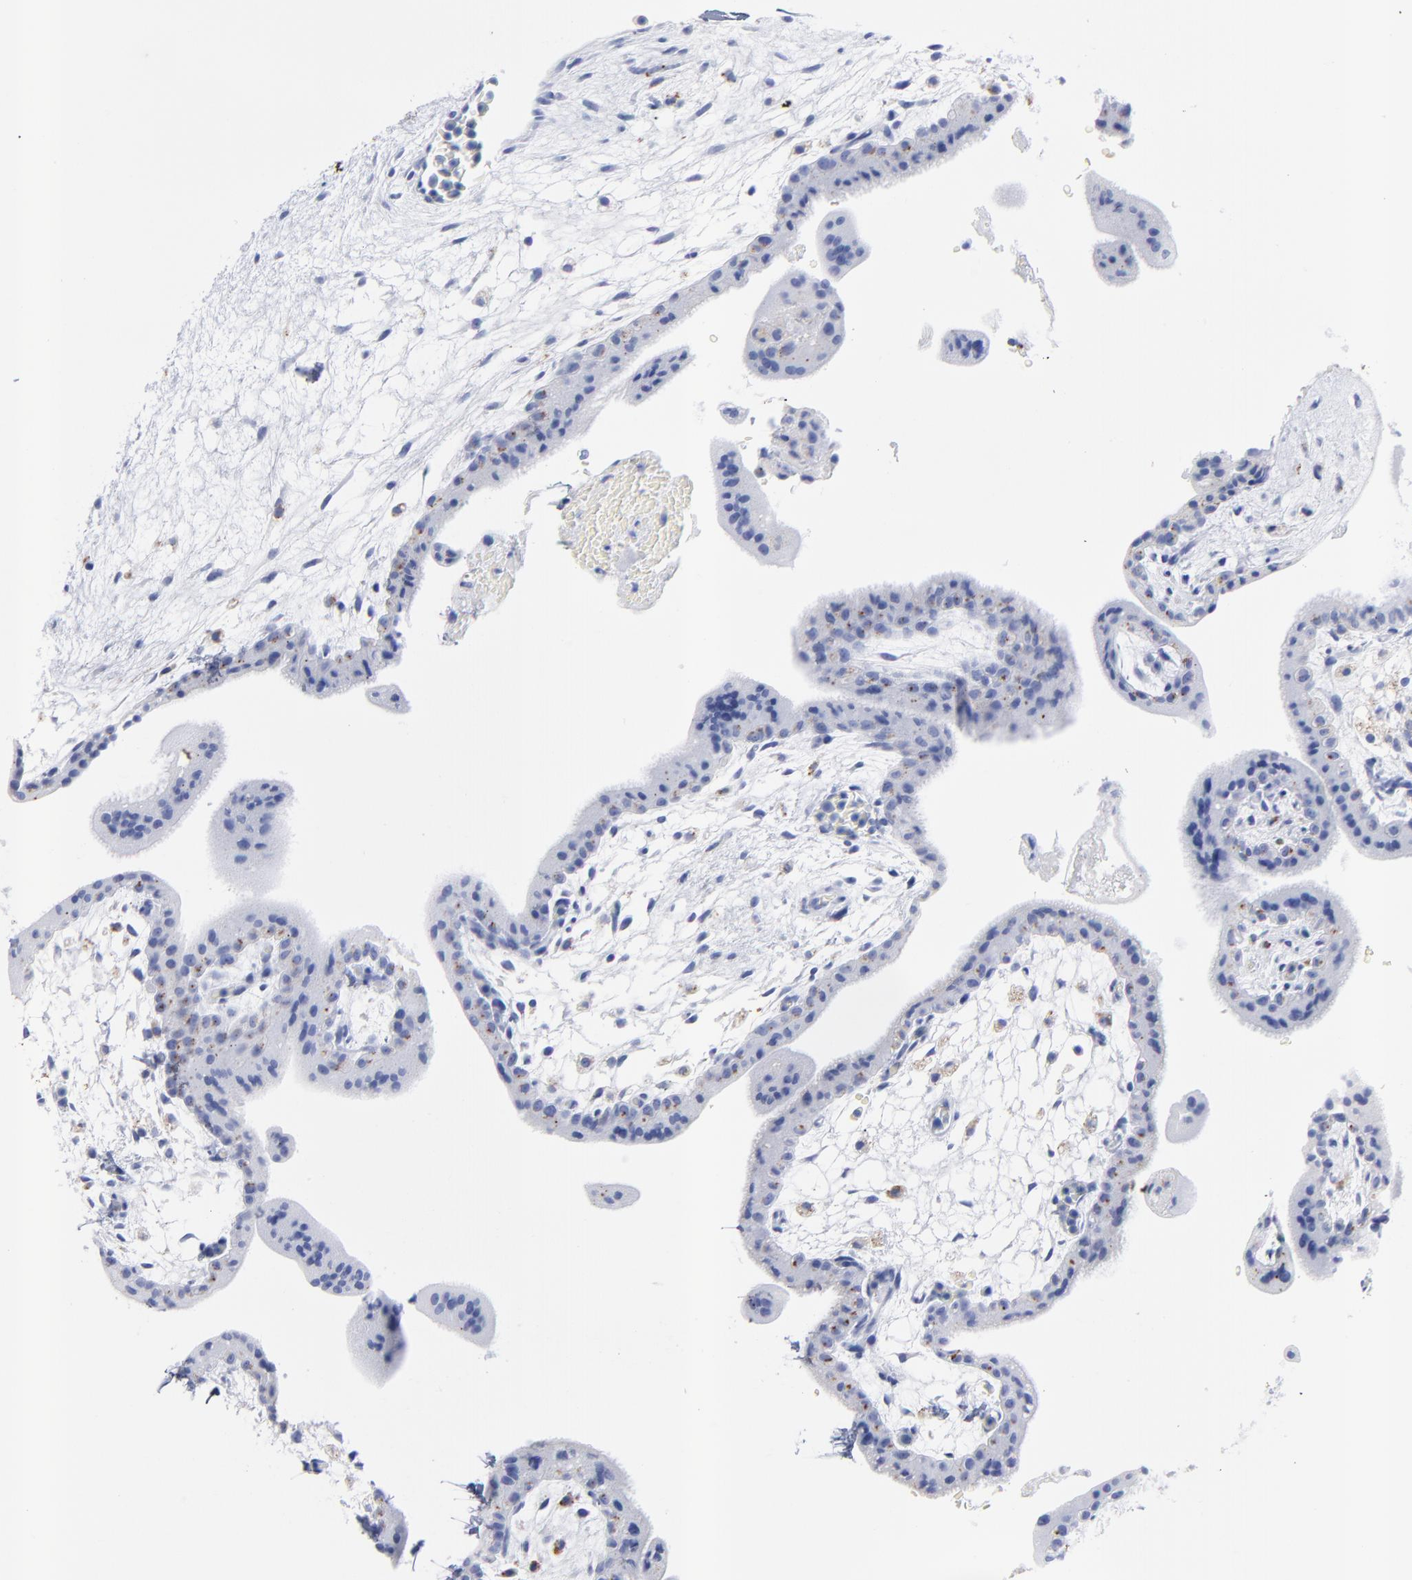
{"staining": {"intensity": "moderate", "quantity": "<25%", "location": "cytoplasmic/membranous"}, "tissue": "placenta", "cell_type": "Trophoblastic cells", "image_type": "normal", "snomed": [{"axis": "morphology", "description": "Normal tissue, NOS"}, {"axis": "topography", "description": "Placenta"}], "caption": "There is low levels of moderate cytoplasmic/membranous staining in trophoblastic cells of benign placenta, as demonstrated by immunohistochemical staining (brown color).", "gene": "CPVL", "patient": {"sex": "female", "age": 35}}